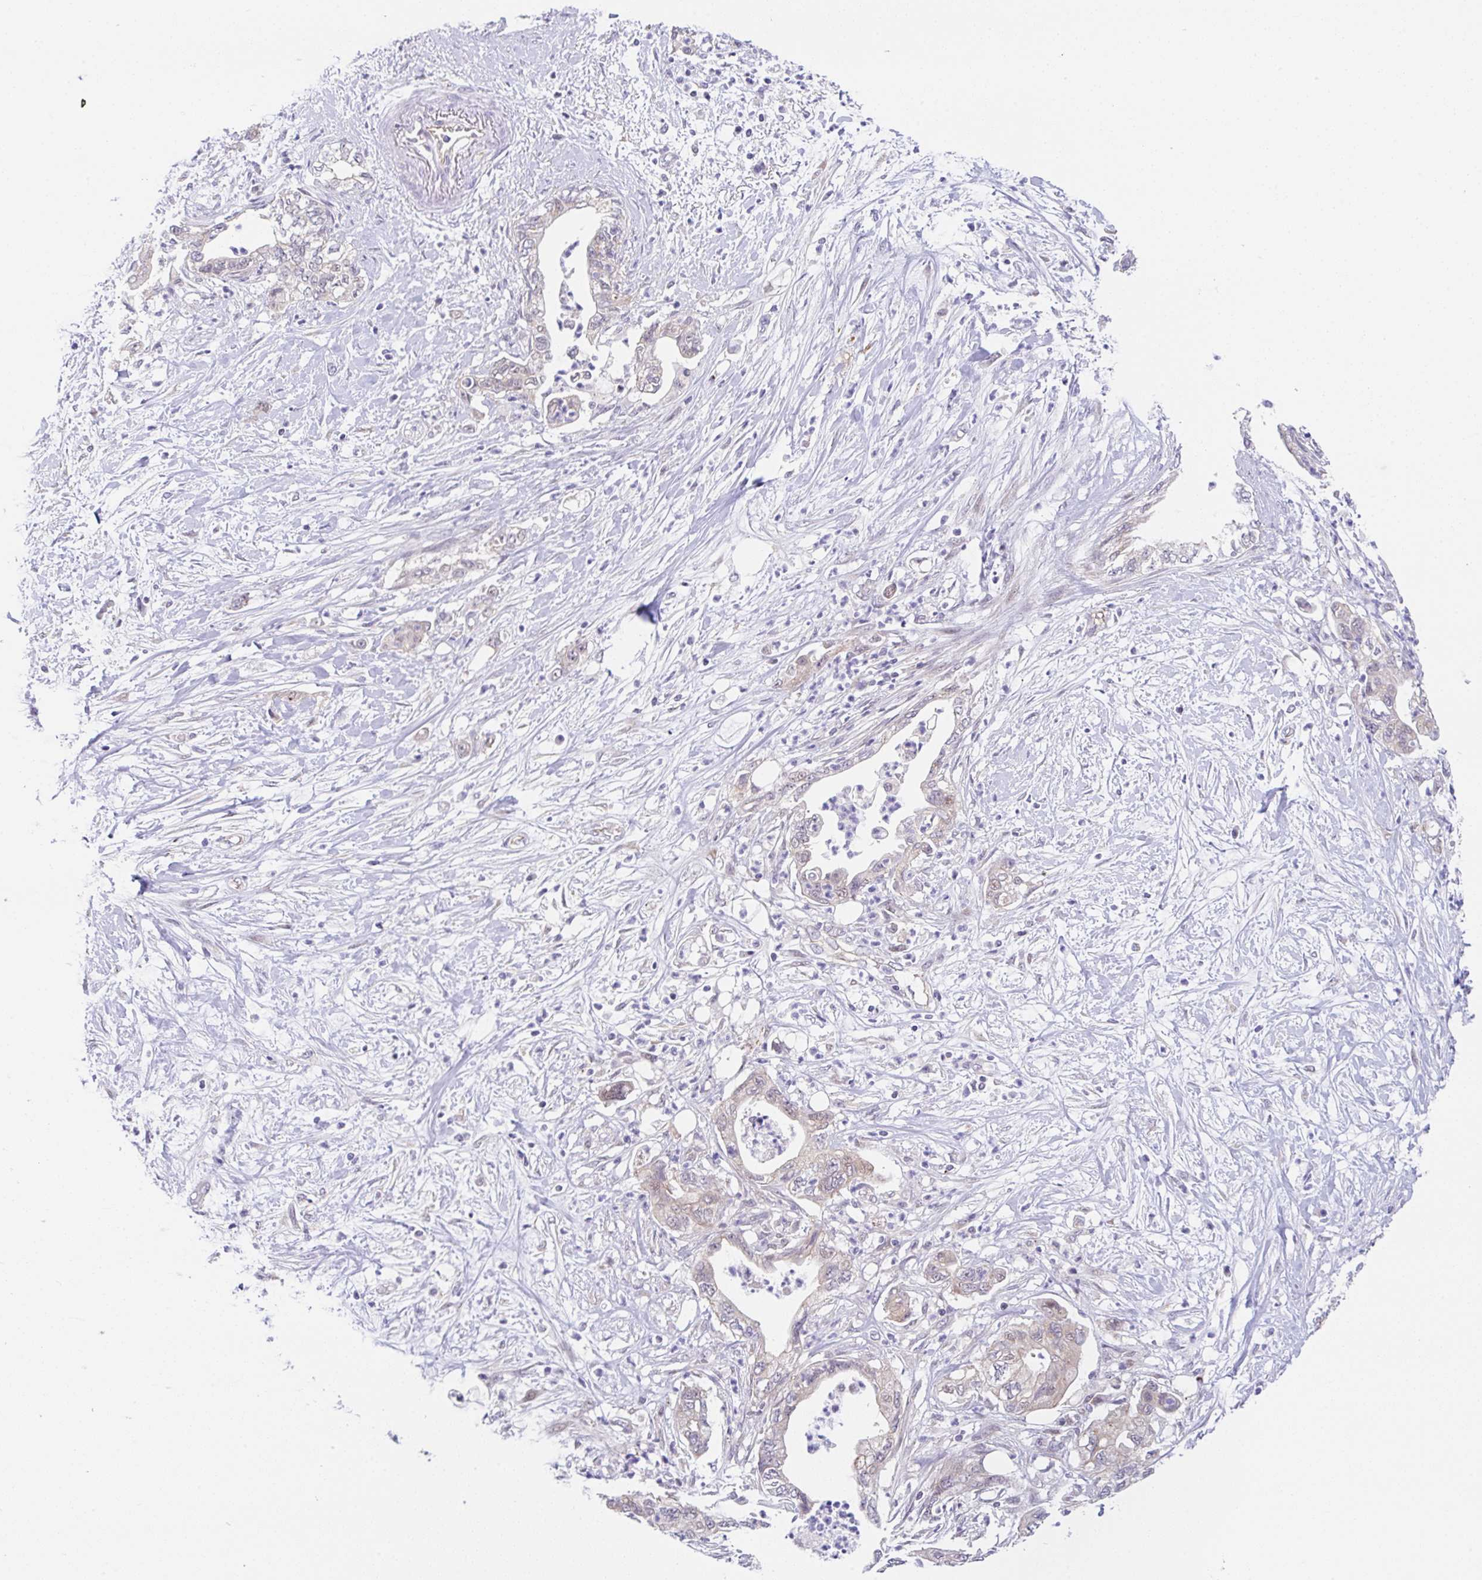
{"staining": {"intensity": "weak", "quantity": "<25%", "location": "cytoplasmic/membranous"}, "tissue": "pancreatic cancer", "cell_type": "Tumor cells", "image_type": "cancer", "snomed": [{"axis": "morphology", "description": "Adenocarcinoma, NOS"}, {"axis": "topography", "description": "Pancreas"}], "caption": "The photomicrograph displays no significant positivity in tumor cells of pancreatic cancer (adenocarcinoma).", "gene": "CGNL1", "patient": {"sex": "female", "age": 73}}